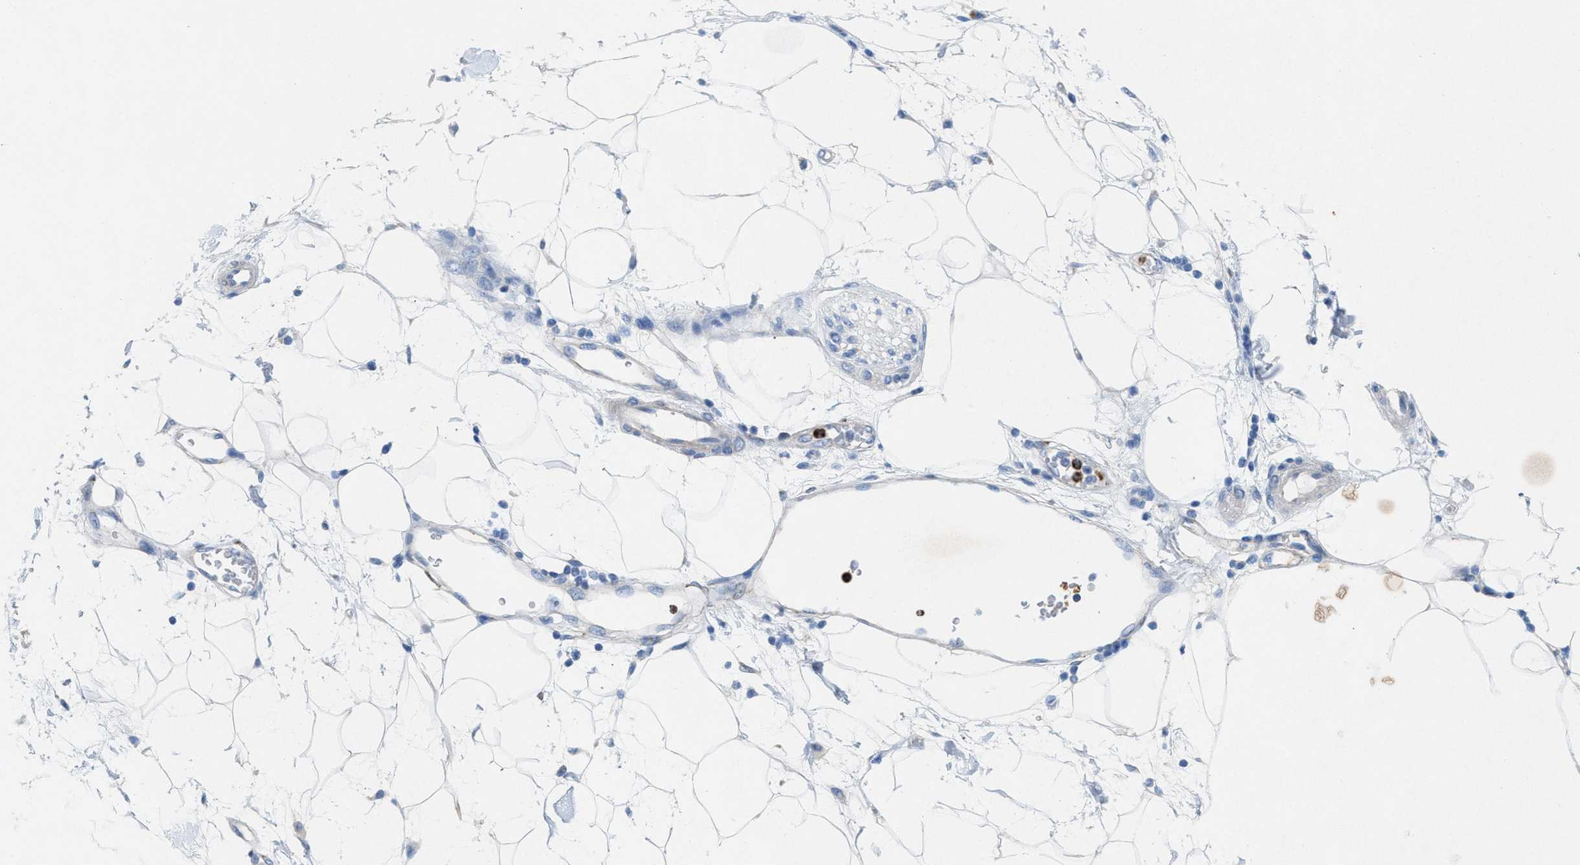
{"staining": {"intensity": "negative", "quantity": "none", "location": "none"}, "tissue": "adipose tissue", "cell_type": "Adipocytes", "image_type": "normal", "snomed": [{"axis": "morphology", "description": "Normal tissue, NOS"}, {"axis": "morphology", "description": "Adenocarcinoma, NOS"}, {"axis": "topography", "description": "Duodenum"}, {"axis": "topography", "description": "Peripheral nerve tissue"}], "caption": "A high-resolution image shows IHC staining of normal adipose tissue, which exhibits no significant staining in adipocytes.", "gene": "CKLF", "patient": {"sex": "female", "age": 60}}